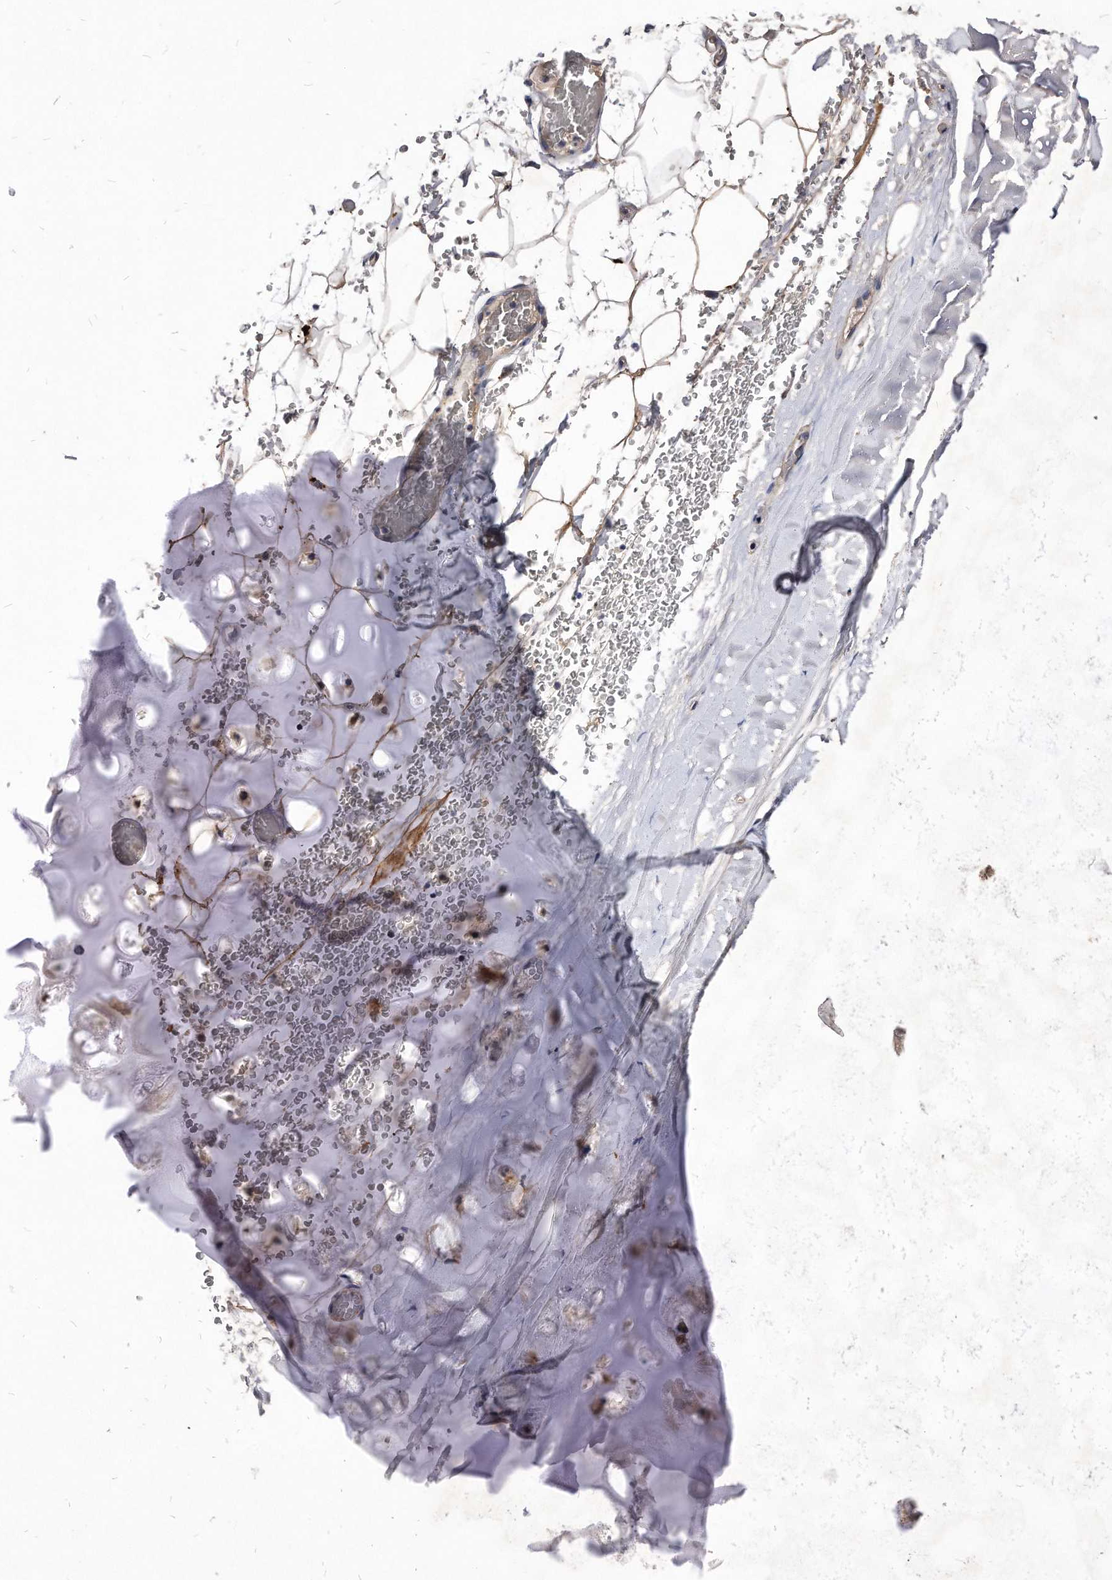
{"staining": {"intensity": "moderate", "quantity": ">75%", "location": "cytoplasmic/membranous"}, "tissue": "adipose tissue", "cell_type": "Adipocytes", "image_type": "normal", "snomed": [{"axis": "morphology", "description": "Normal tissue, NOS"}, {"axis": "topography", "description": "Bronchus"}], "caption": "Immunohistochemistry micrograph of unremarkable human adipose tissue stained for a protein (brown), which displays medium levels of moderate cytoplasmic/membranous expression in about >75% of adipocytes.", "gene": "MGAT4A", "patient": {"sex": "male", "age": 66}}